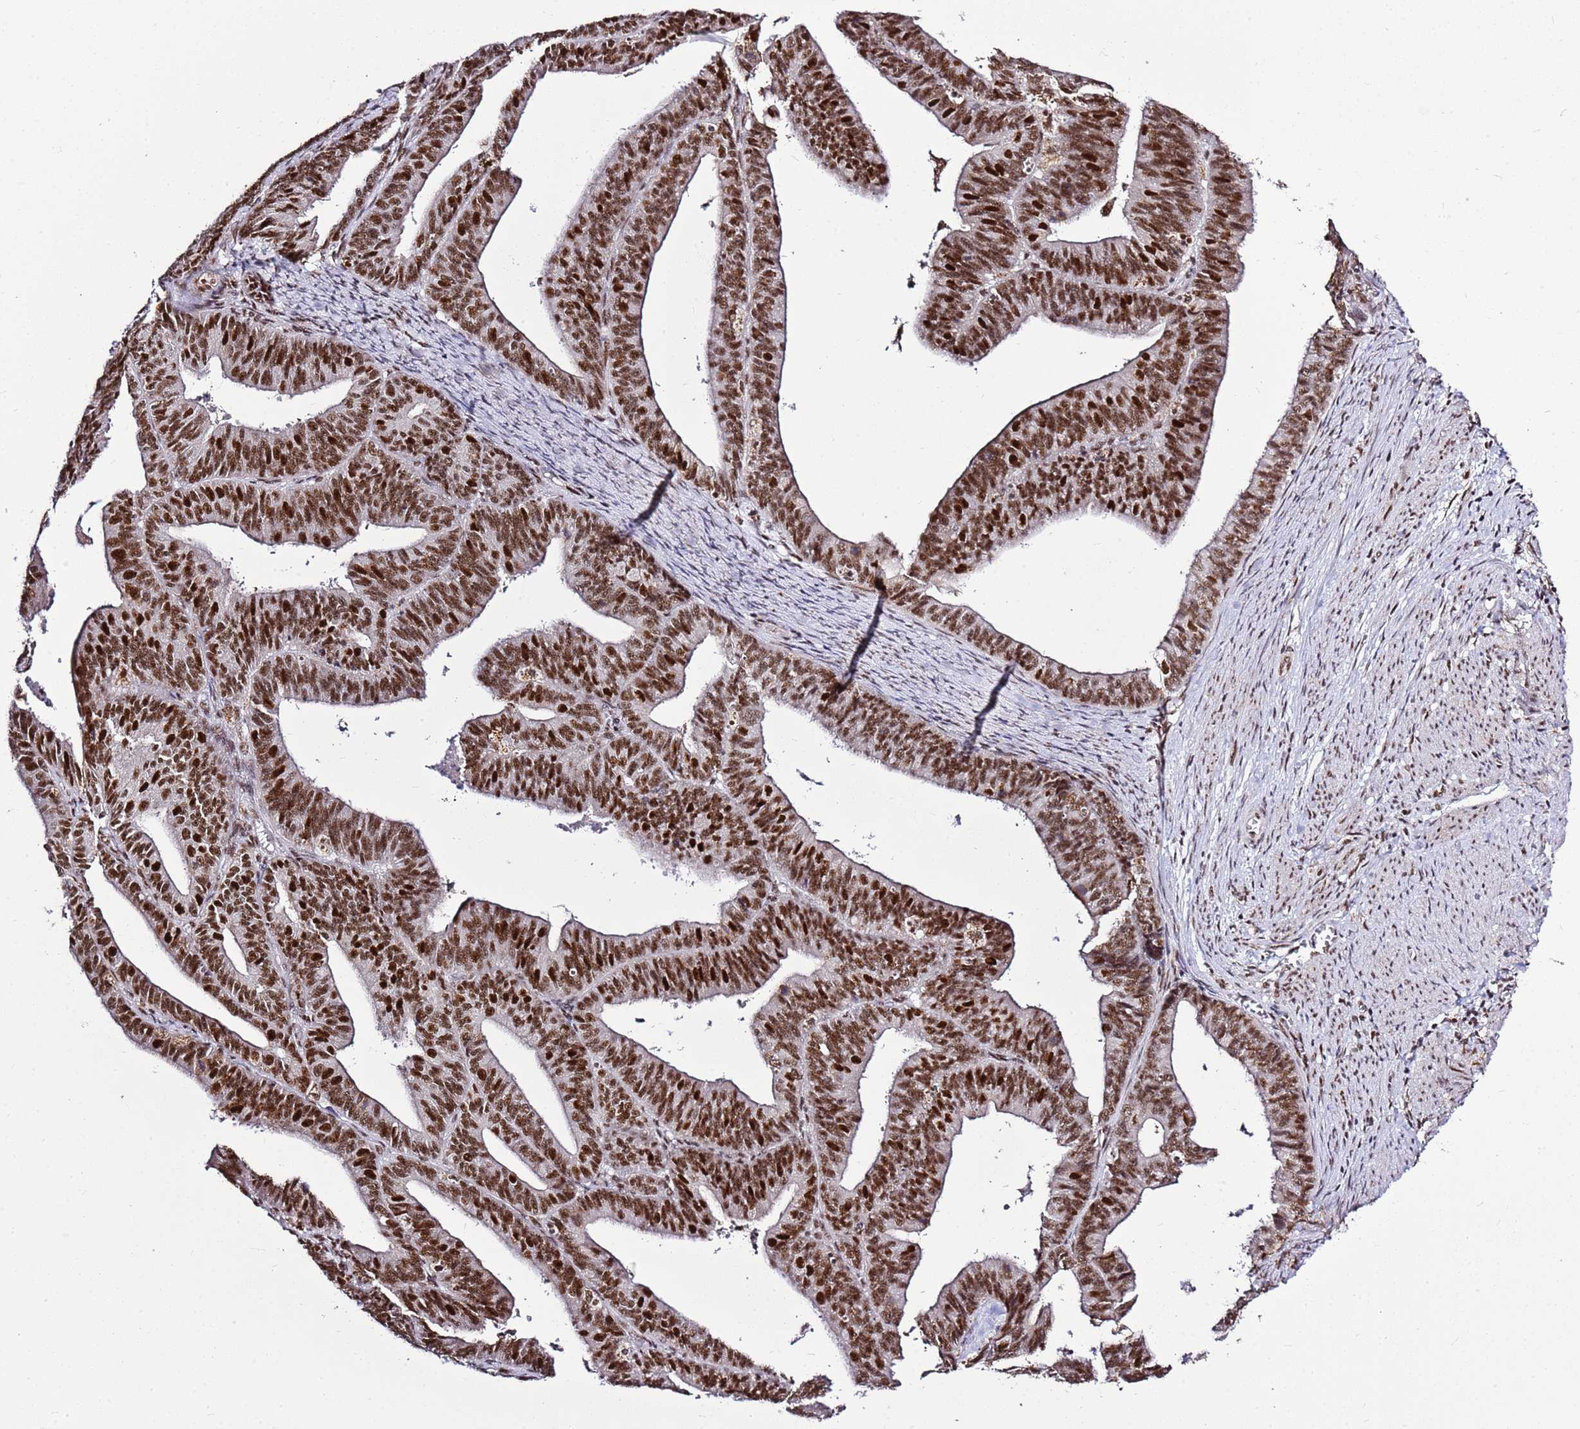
{"staining": {"intensity": "strong", "quantity": ">75%", "location": "nuclear"}, "tissue": "endometrial cancer", "cell_type": "Tumor cells", "image_type": "cancer", "snomed": [{"axis": "morphology", "description": "Adenocarcinoma, NOS"}, {"axis": "topography", "description": "Endometrium"}], "caption": "Endometrial cancer (adenocarcinoma) stained with IHC shows strong nuclear expression in about >75% of tumor cells.", "gene": "AKAP8L", "patient": {"sex": "female", "age": 73}}